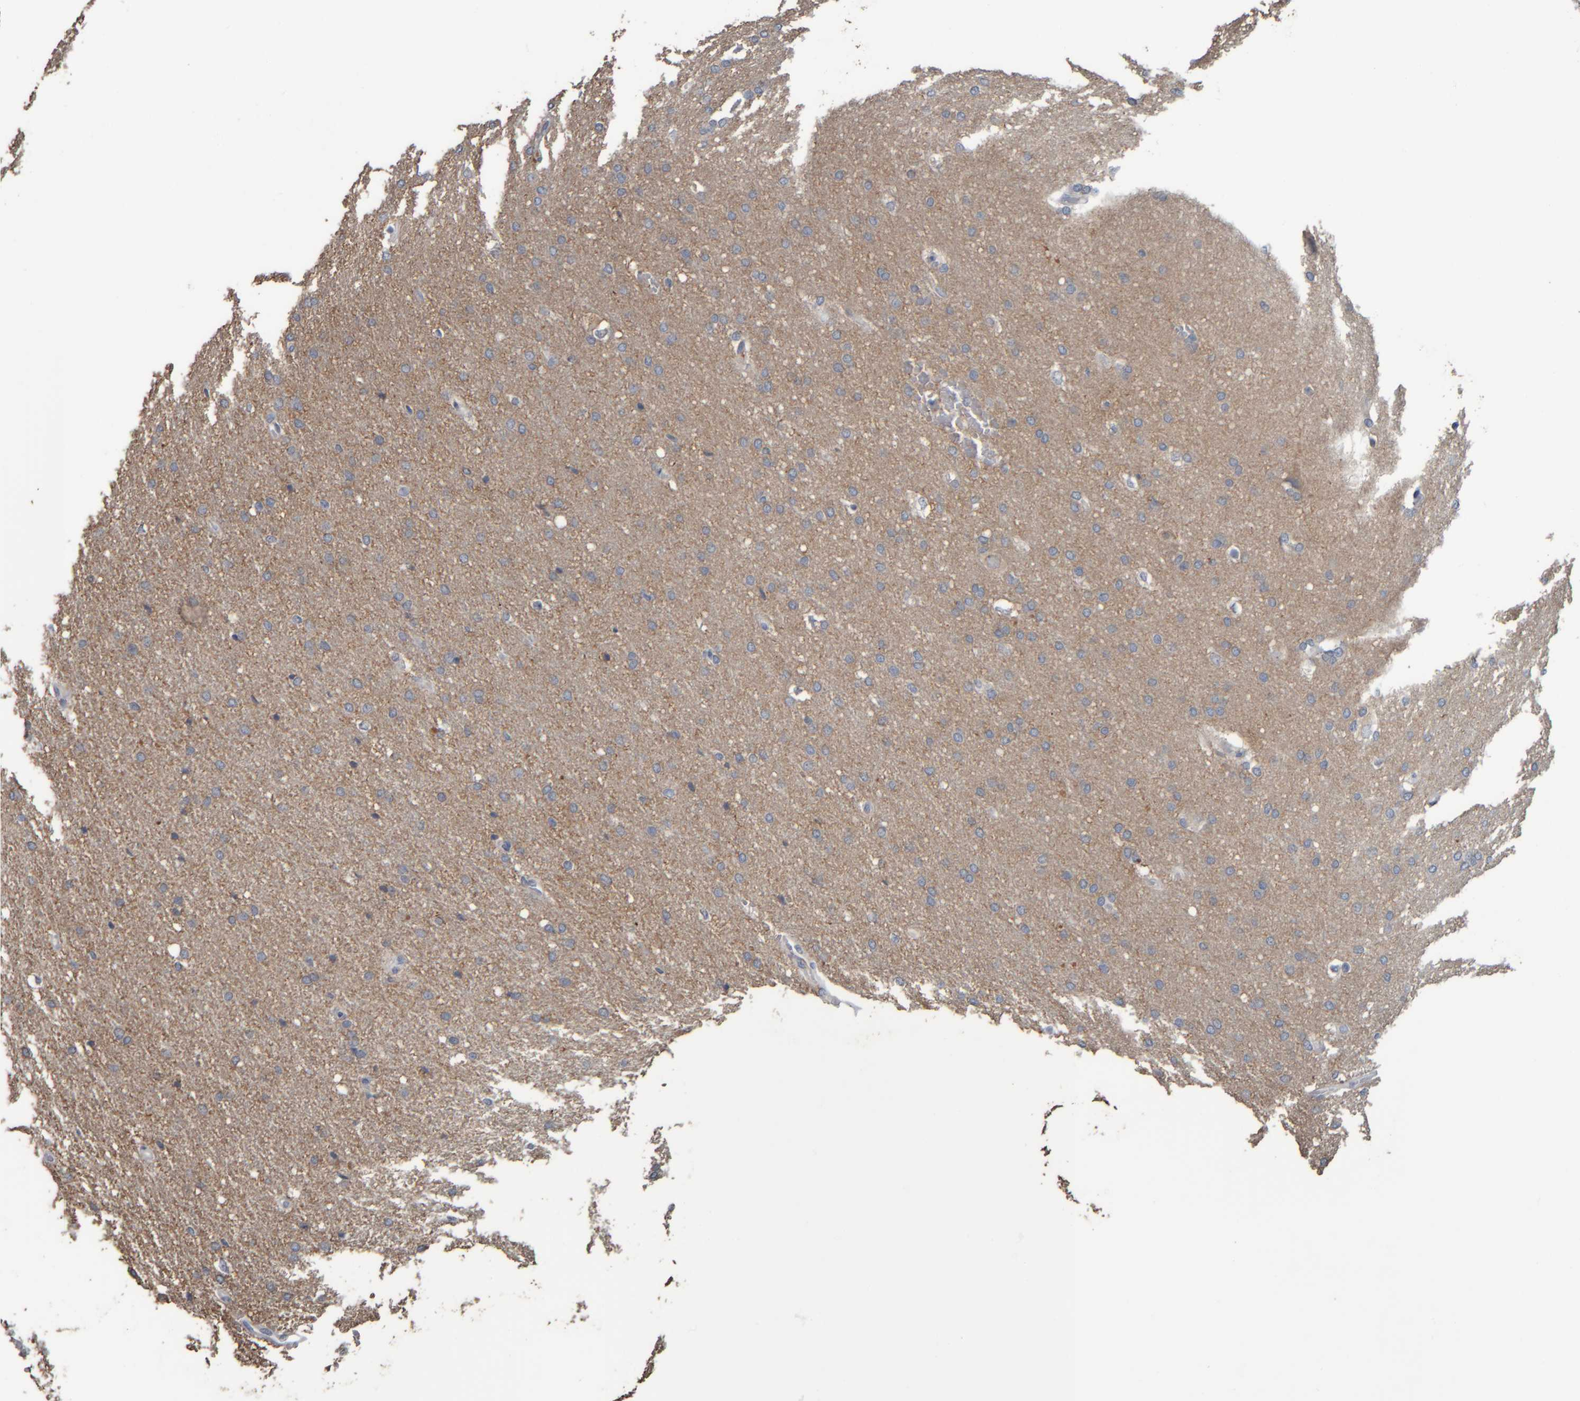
{"staining": {"intensity": "negative", "quantity": "none", "location": "none"}, "tissue": "glioma", "cell_type": "Tumor cells", "image_type": "cancer", "snomed": [{"axis": "morphology", "description": "Glioma, malignant, Low grade"}, {"axis": "topography", "description": "Brain"}], "caption": "Immunohistochemistry photomicrograph of human malignant glioma (low-grade) stained for a protein (brown), which exhibits no positivity in tumor cells. Nuclei are stained in blue.", "gene": "CAVIN4", "patient": {"sex": "female", "age": 37}}